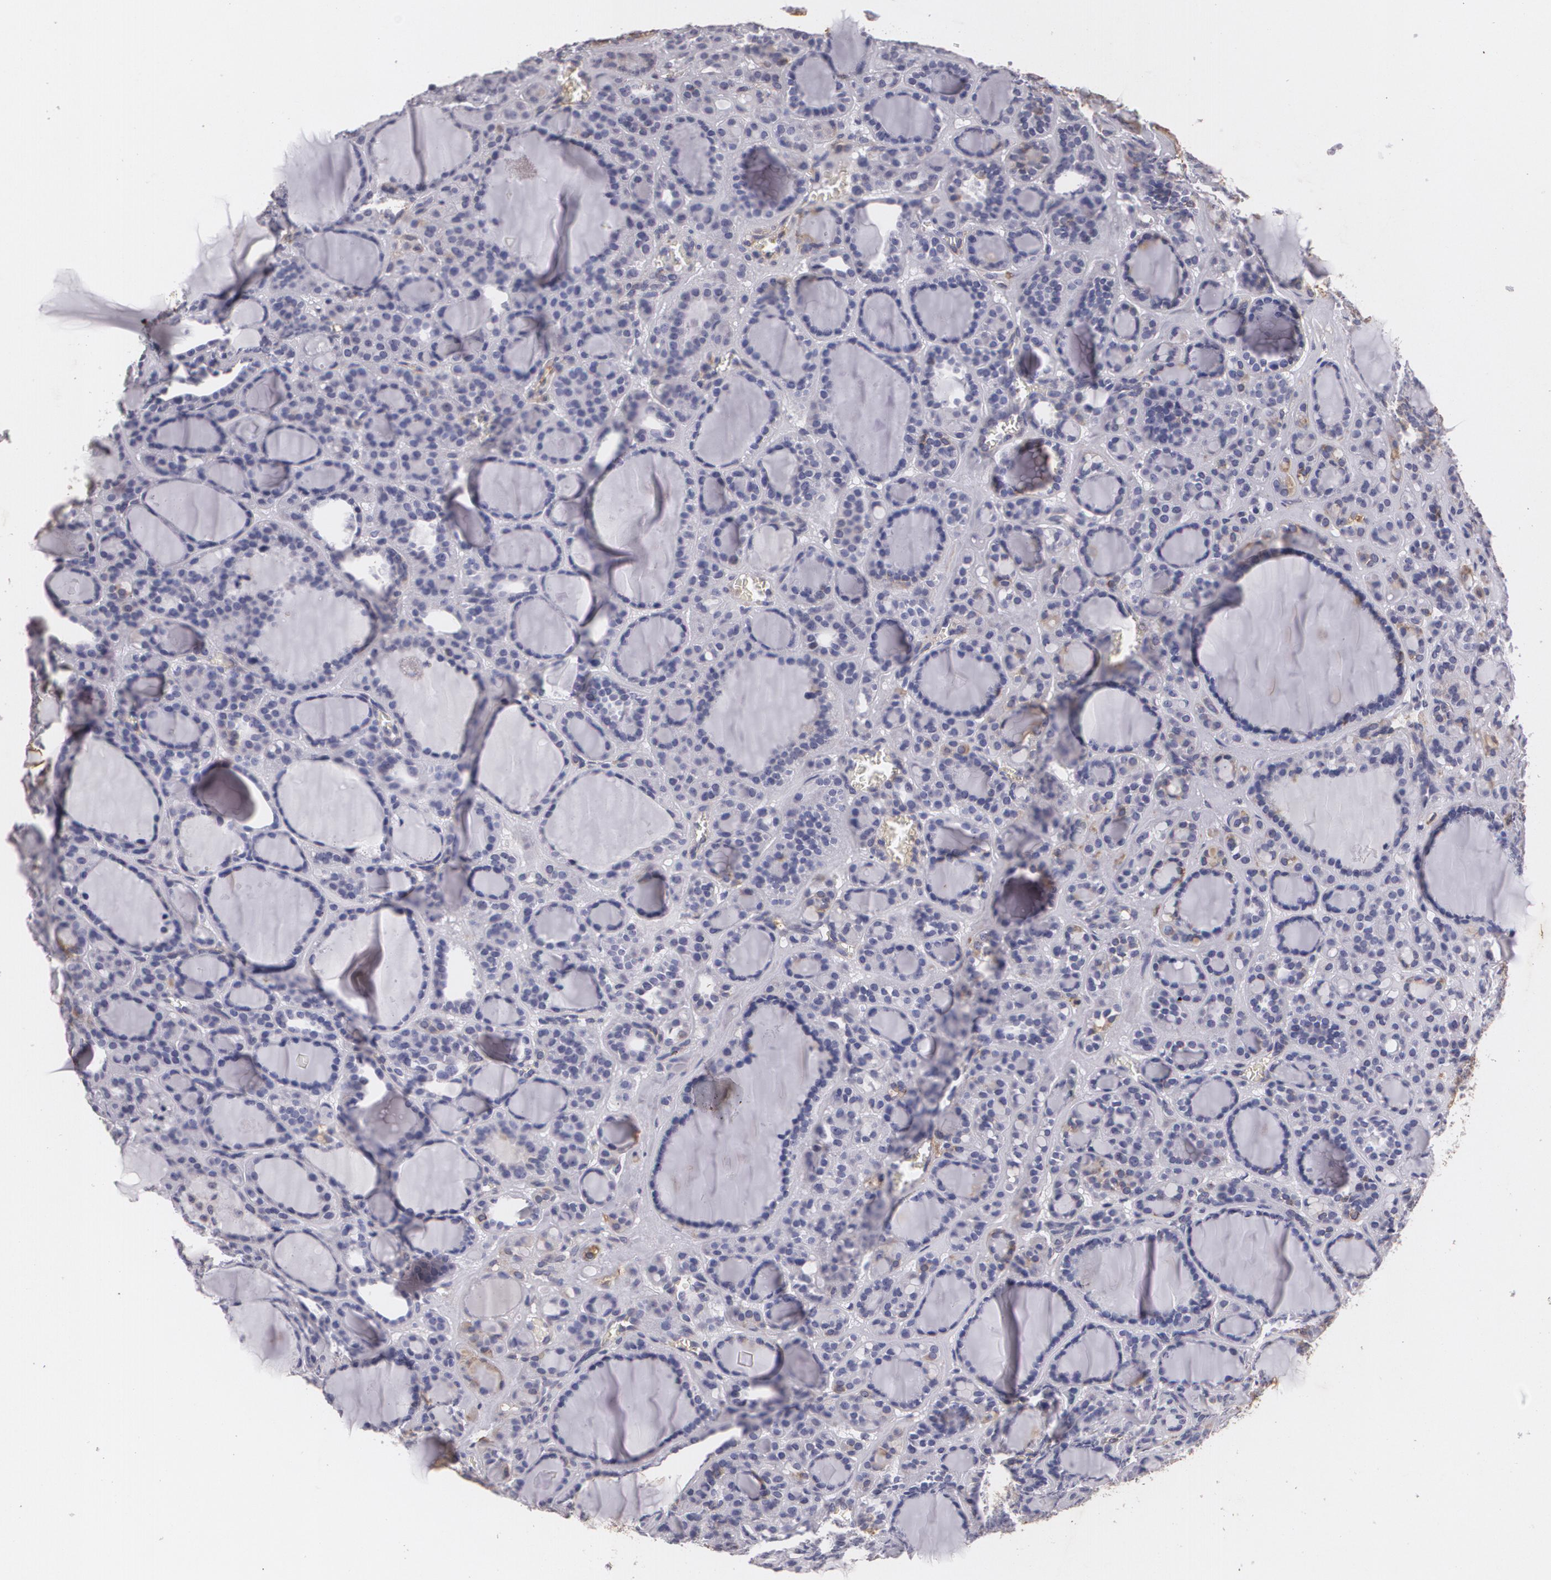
{"staining": {"intensity": "negative", "quantity": "none", "location": "none"}, "tissue": "thyroid cancer", "cell_type": "Tumor cells", "image_type": "cancer", "snomed": [{"axis": "morphology", "description": "Follicular adenoma carcinoma, NOS"}, {"axis": "topography", "description": "Thyroid gland"}], "caption": "Immunohistochemistry (IHC) of follicular adenoma carcinoma (thyroid) displays no staining in tumor cells.", "gene": "KCNA4", "patient": {"sex": "female", "age": 71}}